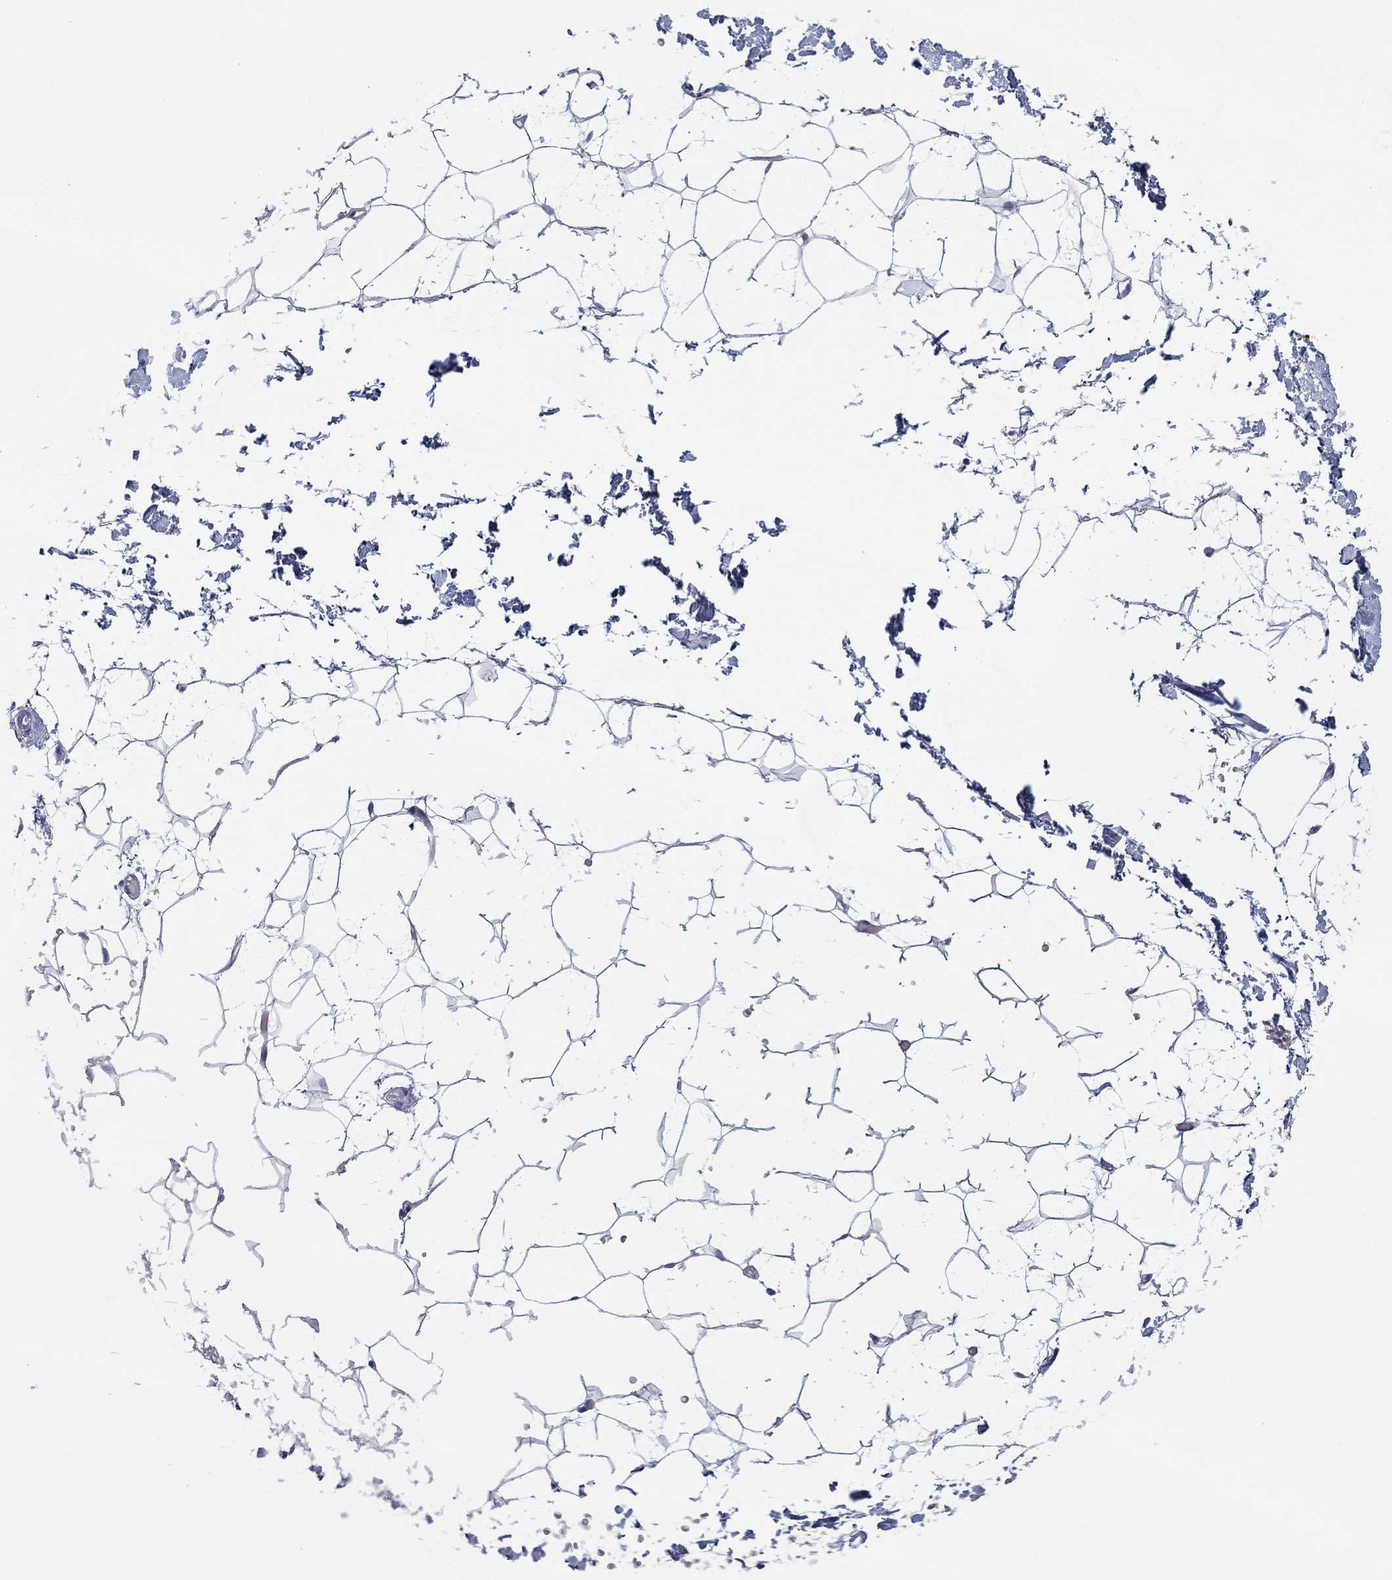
{"staining": {"intensity": "negative", "quantity": "none", "location": "none"}, "tissue": "adipose tissue", "cell_type": "Adipocytes", "image_type": "normal", "snomed": [{"axis": "morphology", "description": "Normal tissue, NOS"}, {"axis": "topography", "description": "Skin"}, {"axis": "topography", "description": "Peripheral nerve tissue"}], "caption": "High power microscopy micrograph of an IHC micrograph of benign adipose tissue, revealing no significant staining in adipocytes.", "gene": "ATP1B1", "patient": {"sex": "female", "age": 56}}